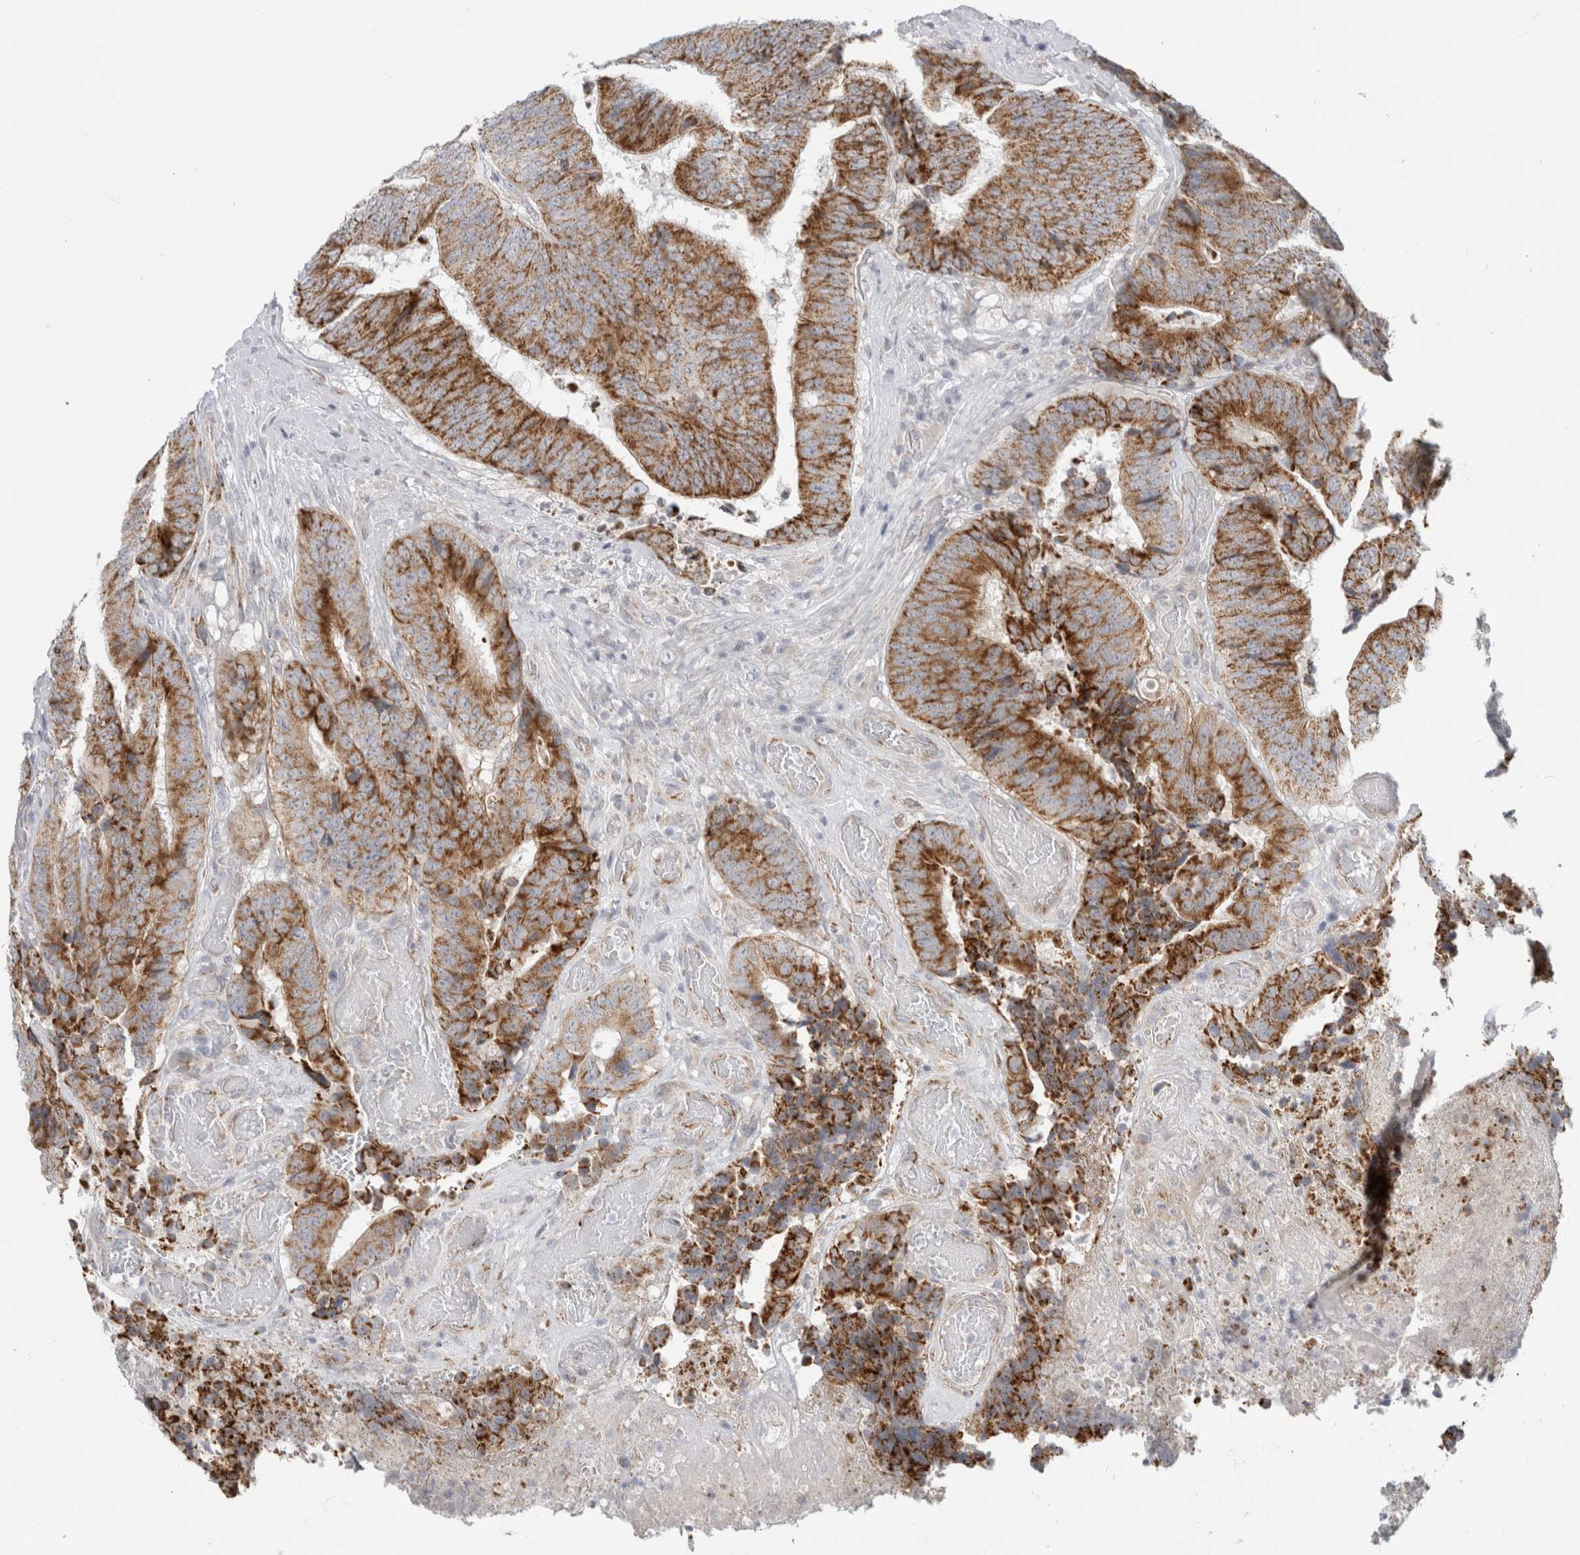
{"staining": {"intensity": "strong", "quantity": ">75%", "location": "cytoplasmic/membranous"}, "tissue": "colorectal cancer", "cell_type": "Tumor cells", "image_type": "cancer", "snomed": [{"axis": "morphology", "description": "Adenocarcinoma, NOS"}, {"axis": "topography", "description": "Rectum"}], "caption": "Immunohistochemistry (IHC) histopathology image of neoplastic tissue: human adenocarcinoma (colorectal) stained using immunohistochemistry displays high levels of strong protein expression localized specifically in the cytoplasmic/membranous of tumor cells, appearing as a cytoplasmic/membranous brown color.", "gene": "FAHD1", "patient": {"sex": "male", "age": 72}}